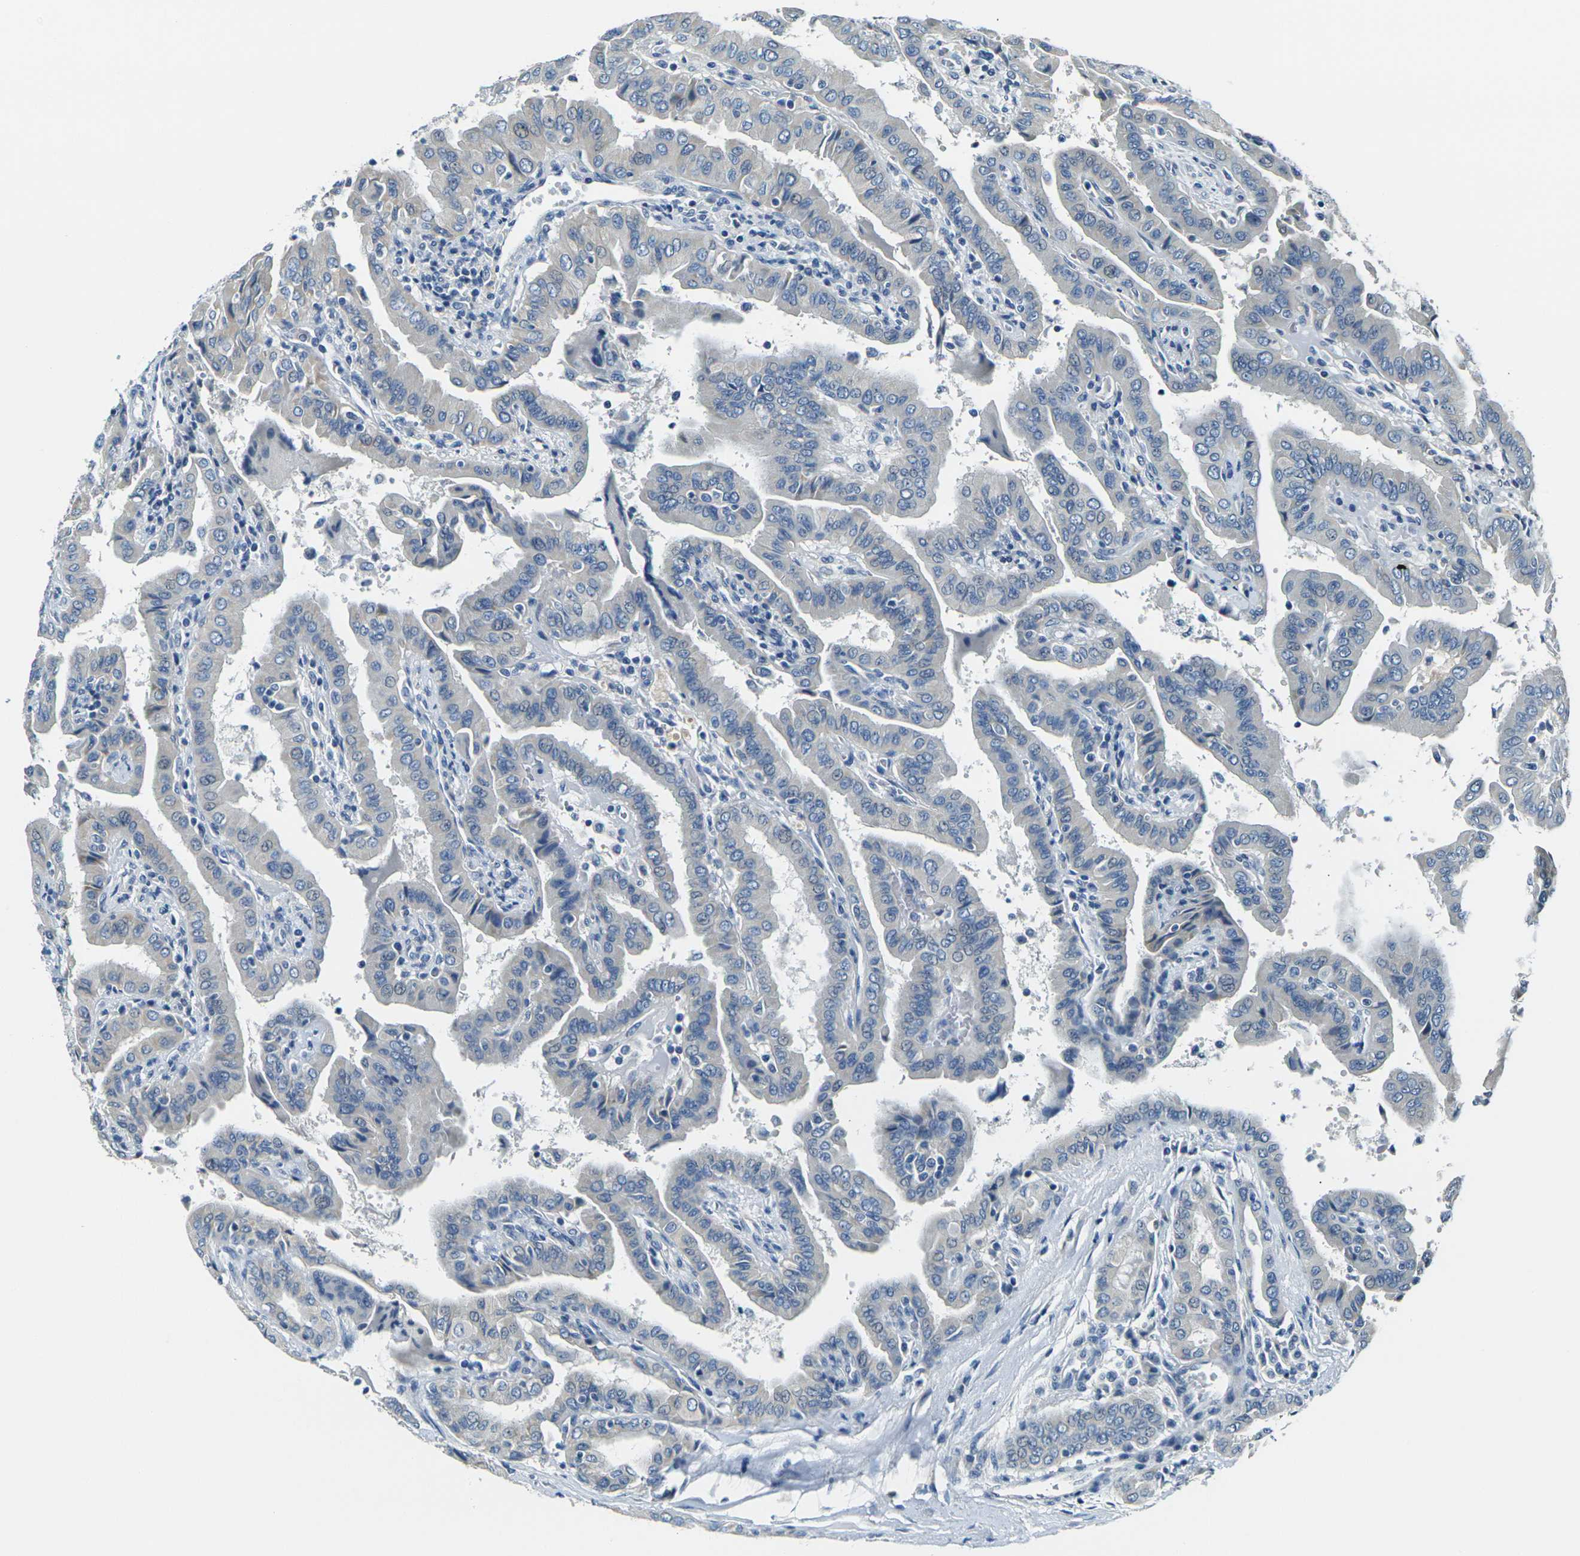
{"staining": {"intensity": "negative", "quantity": "none", "location": "none"}, "tissue": "thyroid cancer", "cell_type": "Tumor cells", "image_type": "cancer", "snomed": [{"axis": "morphology", "description": "Papillary adenocarcinoma, NOS"}, {"axis": "topography", "description": "Thyroid gland"}], "caption": "This is a histopathology image of IHC staining of papillary adenocarcinoma (thyroid), which shows no staining in tumor cells.", "gene": "SHISAL2B", "patient": {"sex": "male", "age": 33}}